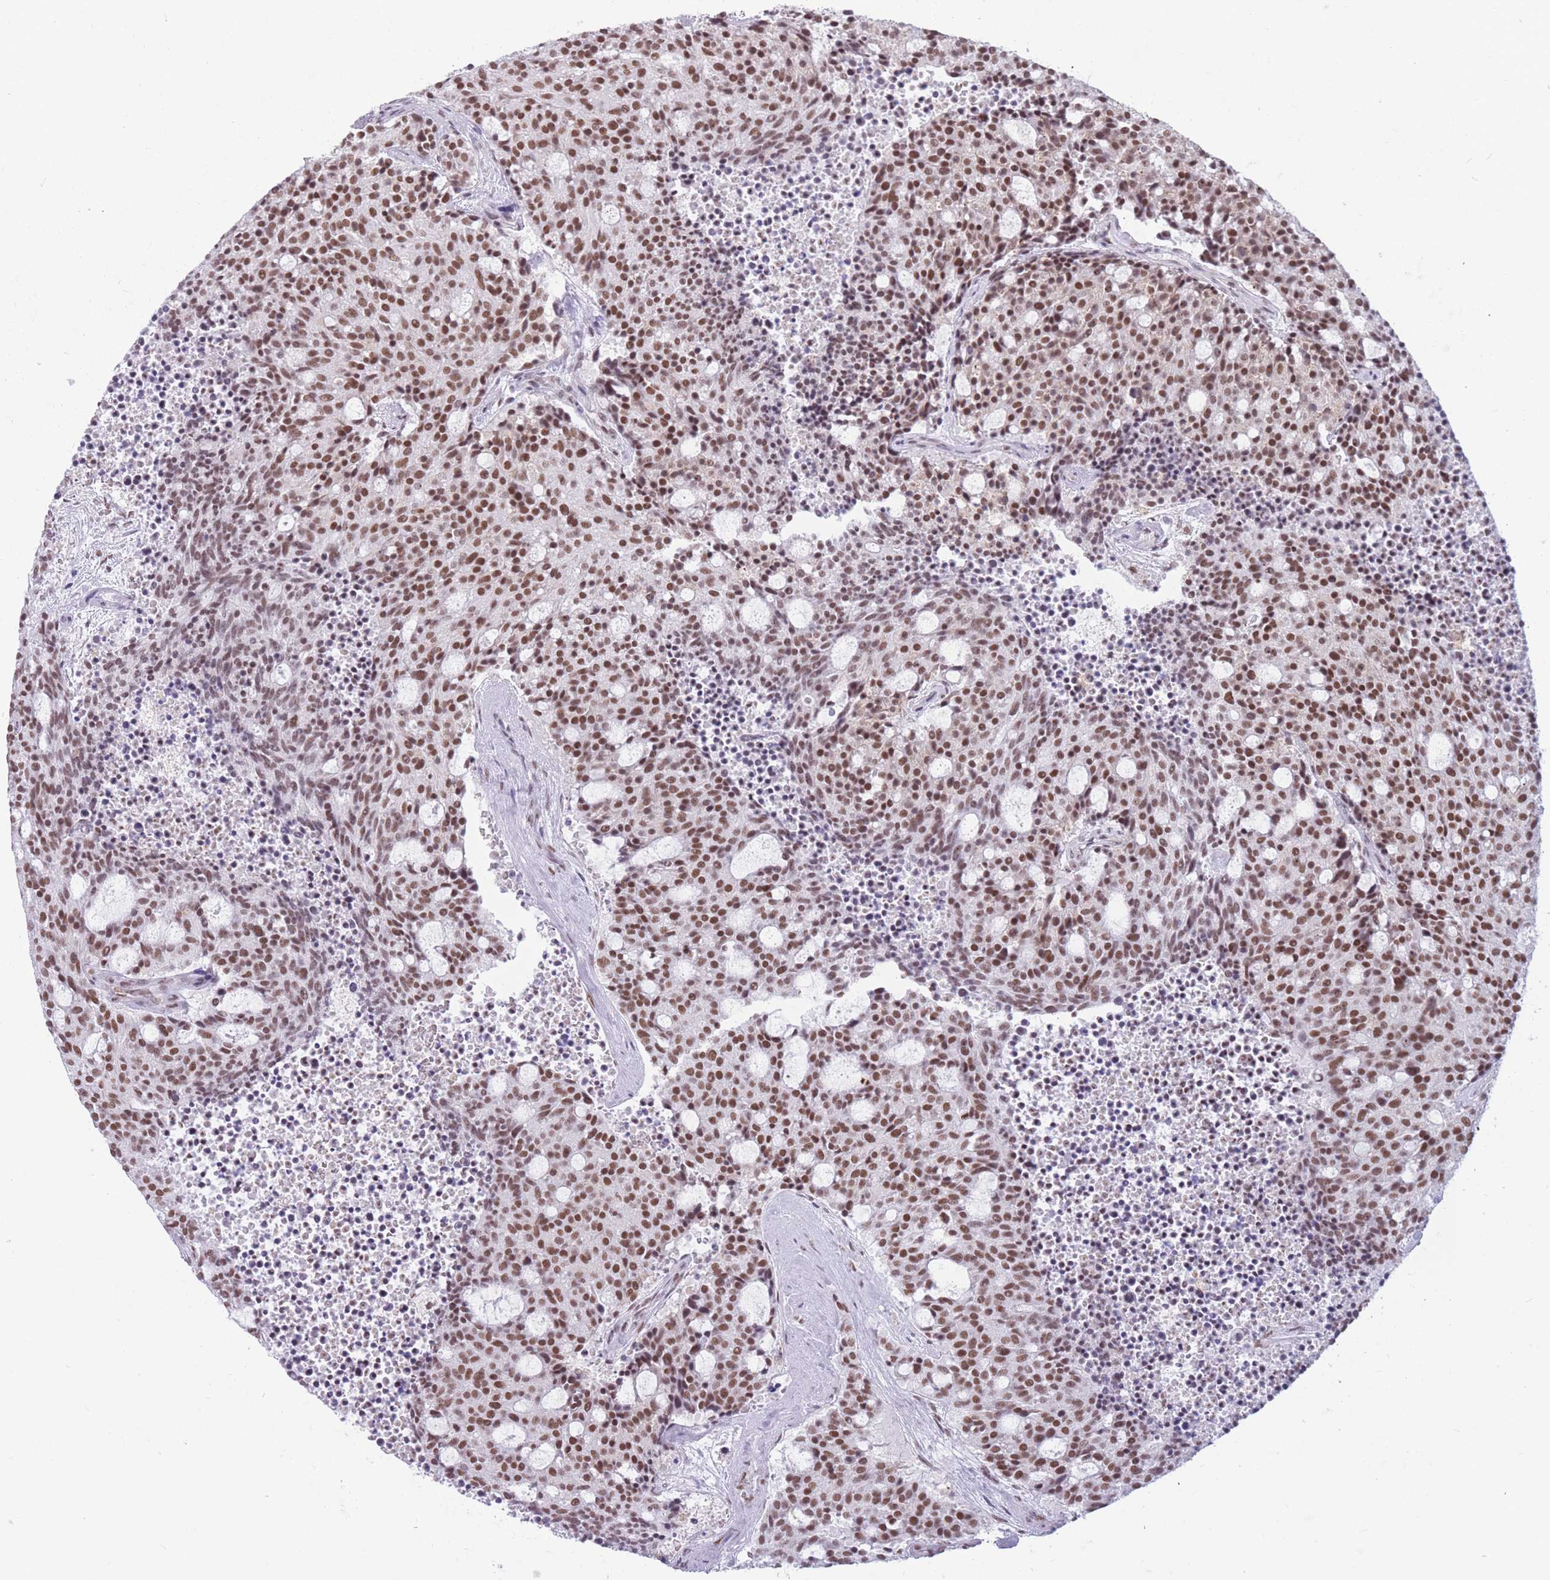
{"staining": {"intensity": "moderate", "quantity": ">75%", "location": "nuclear"}, "tissue": "carcinoid", "cell_type": "Tumor cells", "image_type": "cancer", "snomed": [{"axis": "morphology", "description": "Carcinoid, malignant, NOS"}, {"axis": "topography", "description": "Pancreas"}], "caption": "Brown immunohistochemical staining in carcinoid reveals moderate nuclear staining in approximately >75% of tumor cells.", "gene": "HNRNPUL1", "patient": {"sex": "female", "age": 54}}